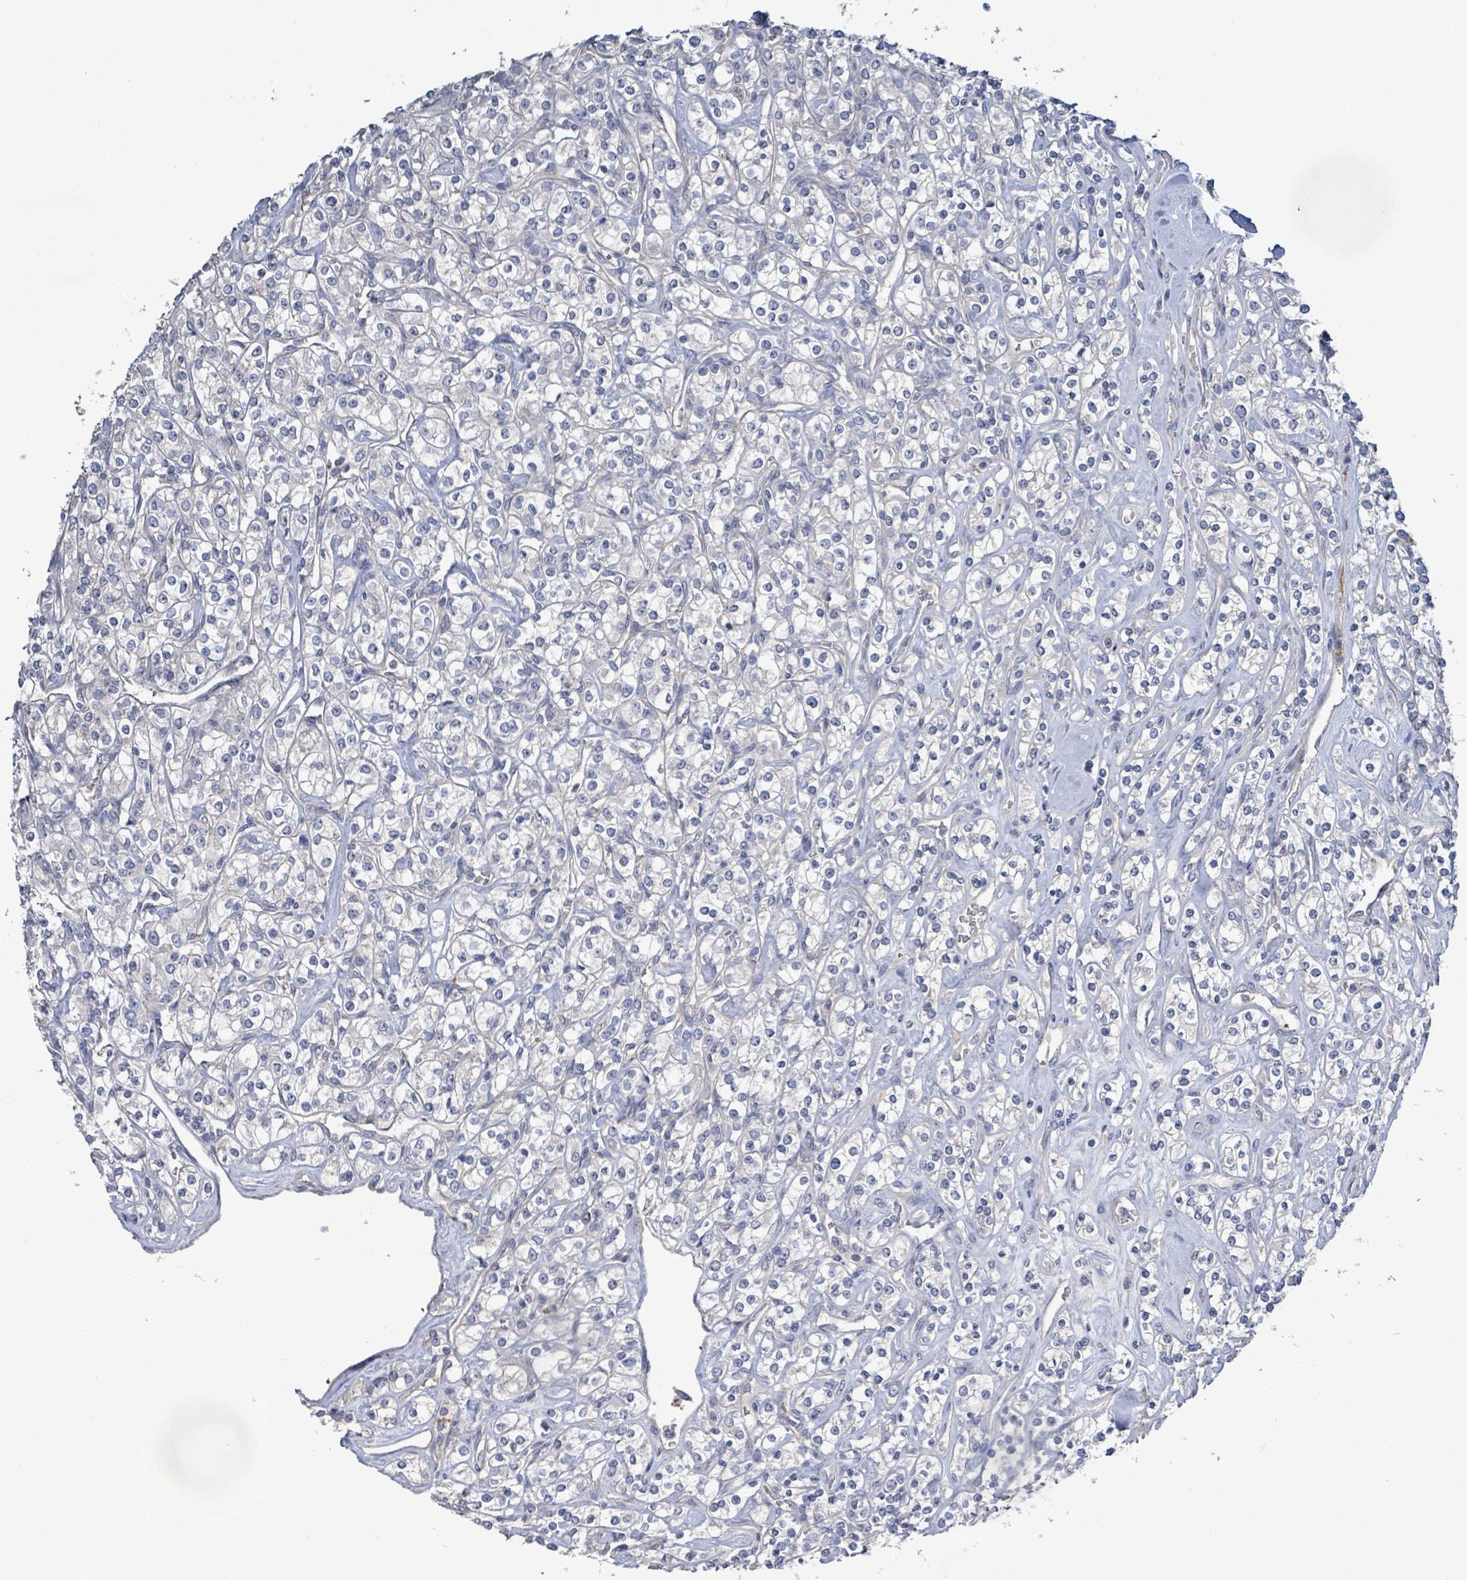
{"staining": {"intensity": "negative", "quantity": "none", "location": "none"}, "tissue": "renal cancer", "cell_type": "Tumor cells", "image_type": "cancer", "snomed": [{"axis": "morphology", "description": "Adenocarcinoma, NOS"}, {"axis": "topography", "description": "Kidney"}], "caption": "High magnification brightfield microscopy of adenocarcinoma (renal) stained with DAB (3,3'-diaminobenzidine) (brown) and counterstained with hematoxylin (blue): tumor cells show no significant staining.", "gene": "KRAS", "patient": {"sex": "male", "age": 77}}